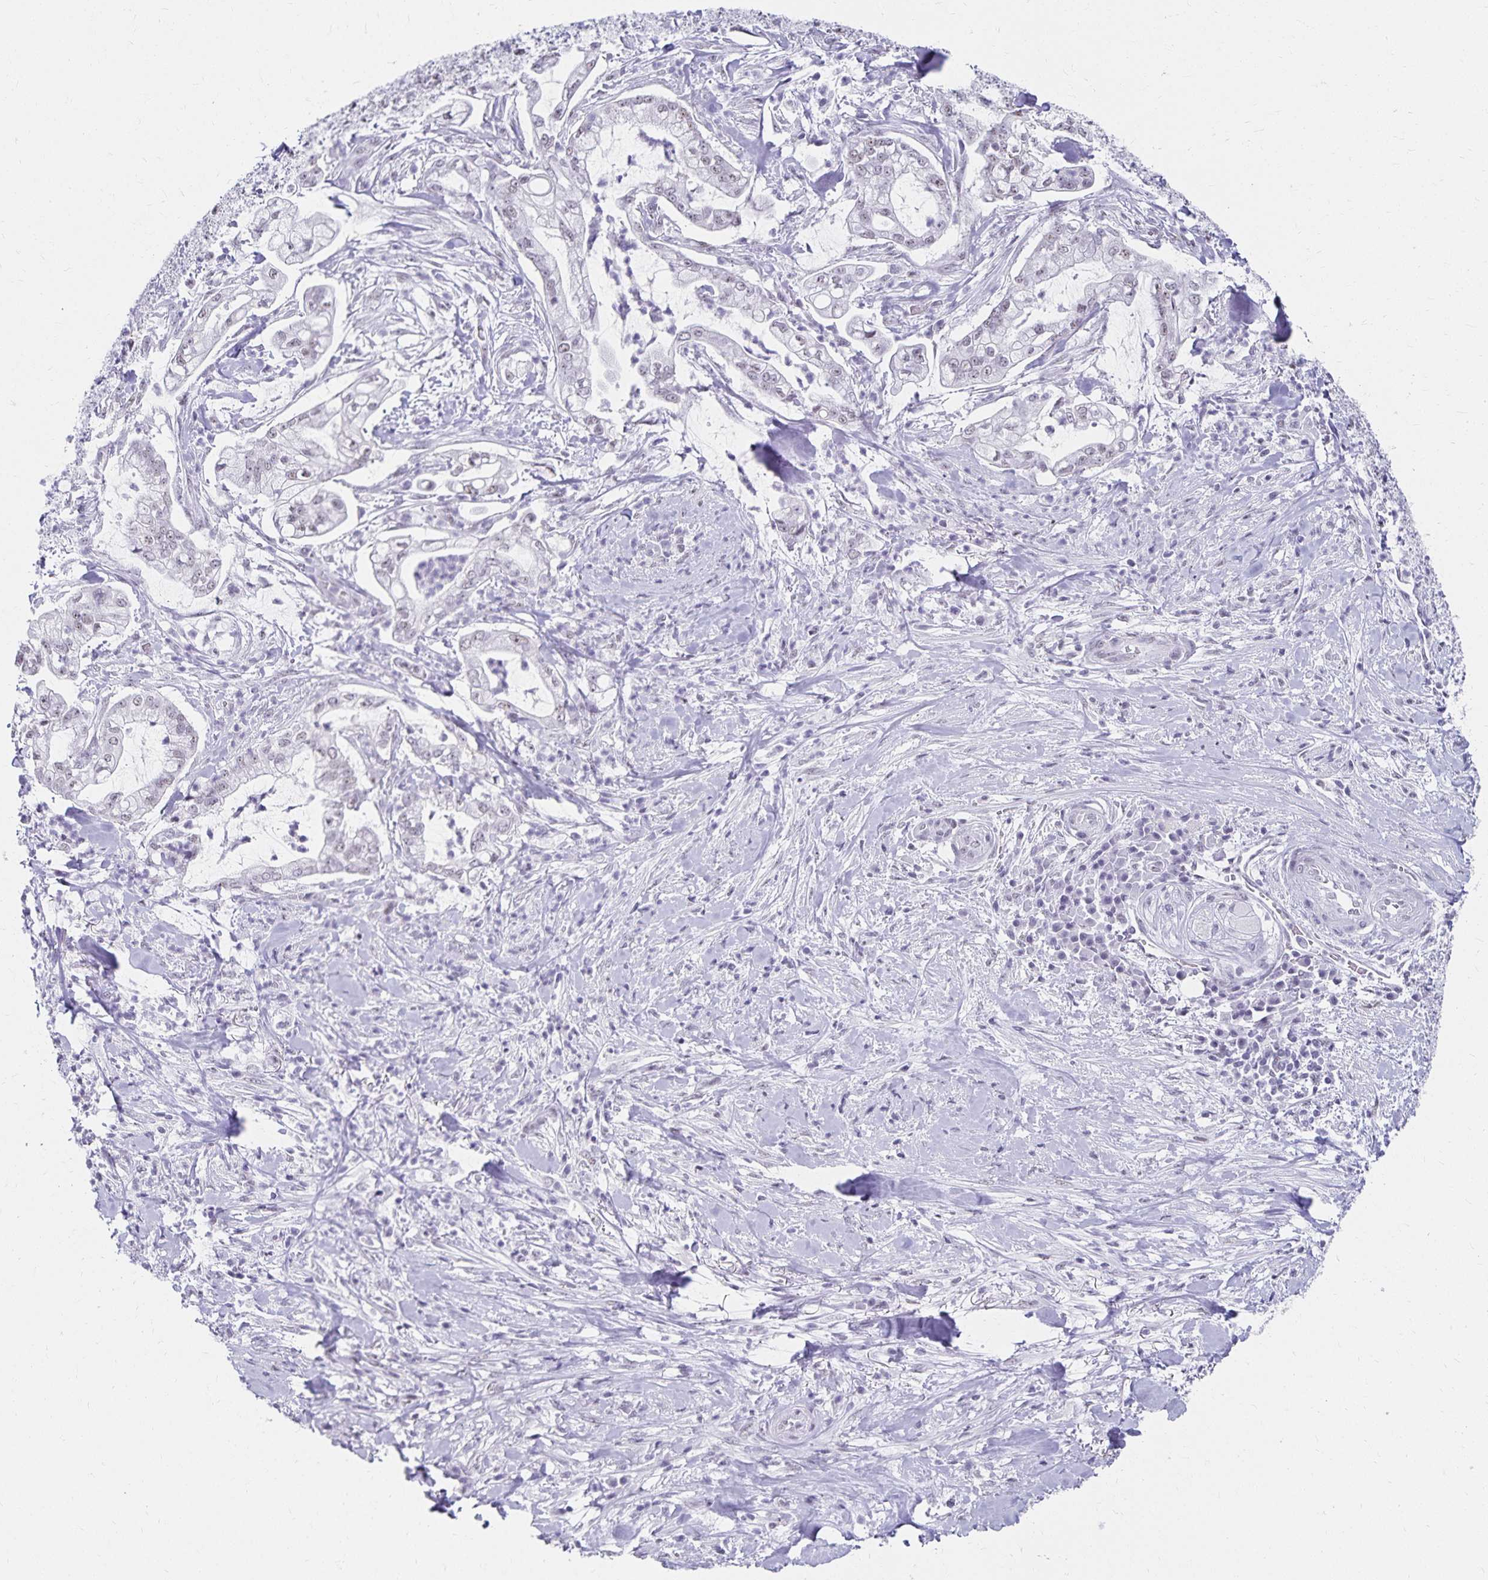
{"staining": {"intensity": "negative", "quantity": "none", "location": "none"}, "tissue": "pancreatic cancer", "cell_type": "Tumor cells", "image_type": "cancer", "snomed": [{"axis": "morphology", "description": "Adenocarcinoma, NOS"}, {"axis": "topography", "description": "Pancreas"}], "caption": "An IHC photomicrograph of adenocarcinoma (pancreatic) is shown. There is no staining in tumor cells of adenocarcinoma (pancreatic).", "gene": "C20orf85", "patient": {"sex": "female", "age": 69}}